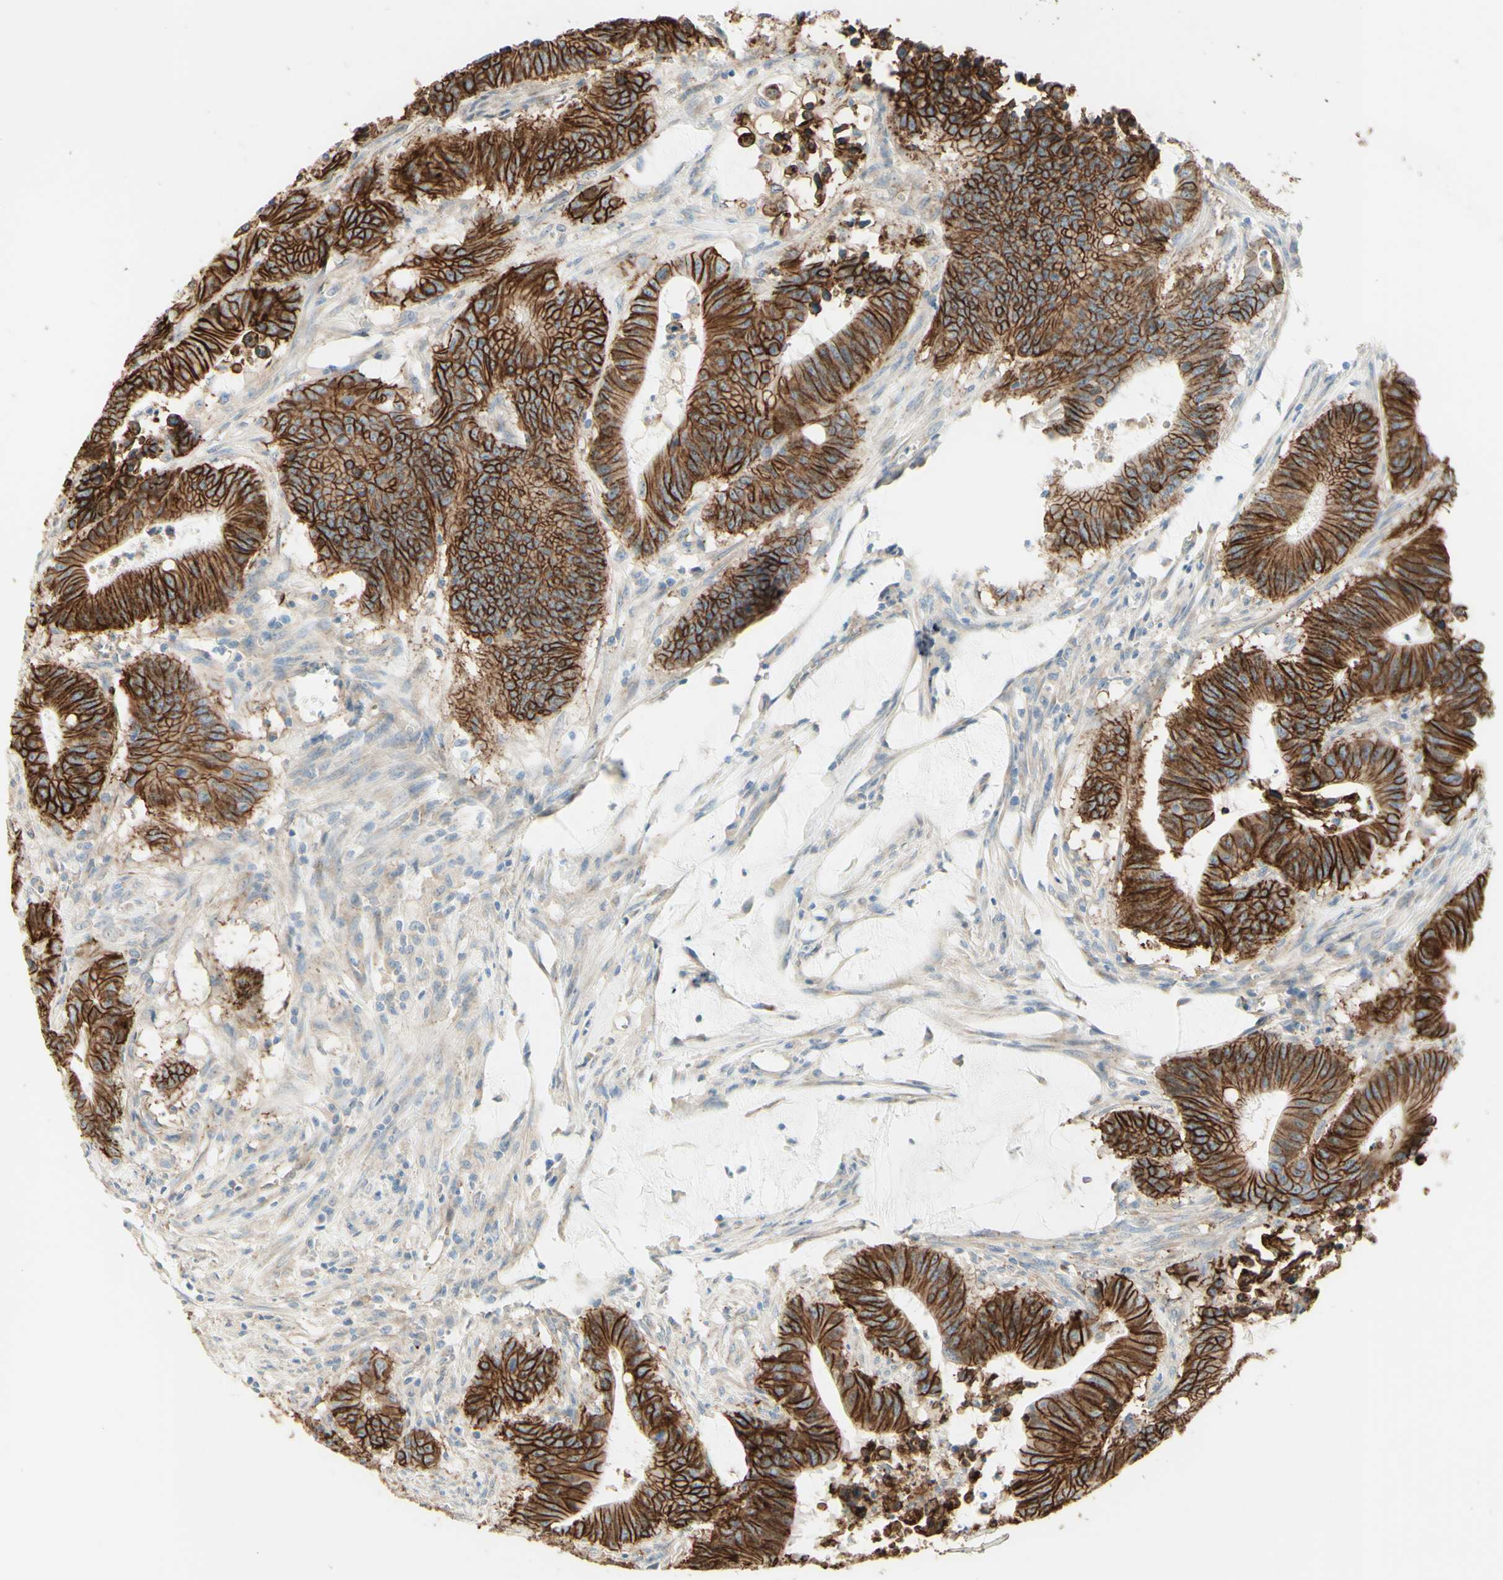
{"staining": {"intensity": "strong", "quantity": ">75%", "location": "cytoplasmic/membranous"}, "tissue": "colorectal cancer", "cell_type": "Tumor cells", "image_type": "cancer", "snomed": [{"axis": "morphology", "description": "Adenocarcinoma, NOS"}, {"axis": "topography", "description": "Colon"}], "caption": "Adenocarcinoma (colorectal) was stained to show a protein in brown. There is high levels of strong cytoplasmic/membranous expression in approximately >75% of tumor cells. The staining was performed using DAB (3,3'-diaminobenzidine), with brown indicating positive protein expression. Nuclei are stained blue with hematoxylin.", "gene": "RNF149", "patient": {"sex": "male", "age": 45}}